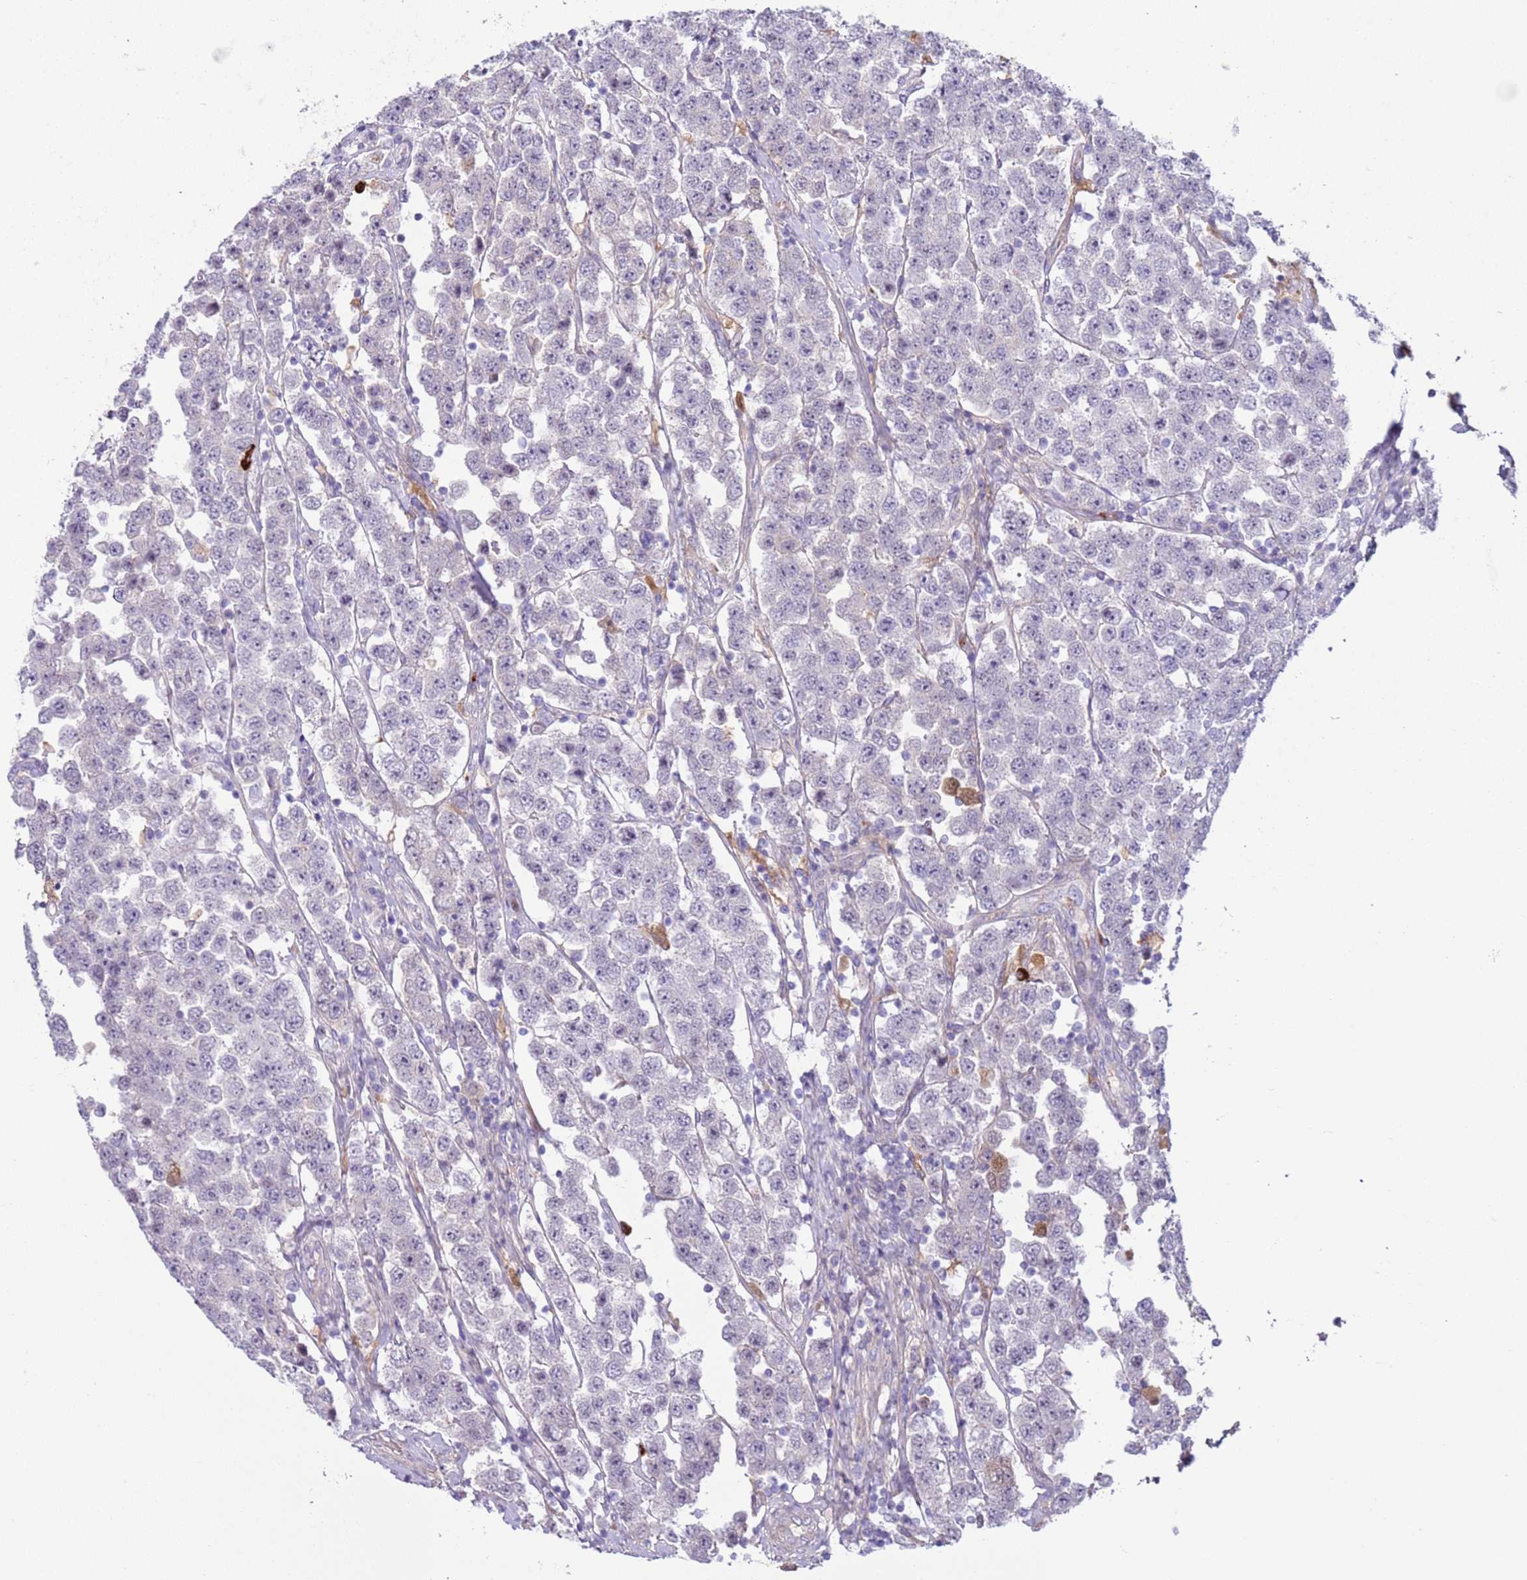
{"staining": {"intensity": "negative", "quantity": "none", "location": "none"}, "tissue": "testis cancer", "cell_type": "Tumor cells", "image_type": "cancer", "snomed": [{"axis": "morphology", "description": "Seminoma, NOS"}, {"axis": "topography", "description": "Testis"}], "caption": "IHC micrograph of testis cancer (seminoma) stained for a protein (brown), which shows no positivity in tumor cells.", "gene": "NPAP1", "patient": {"sex": "male", "age": 28}}